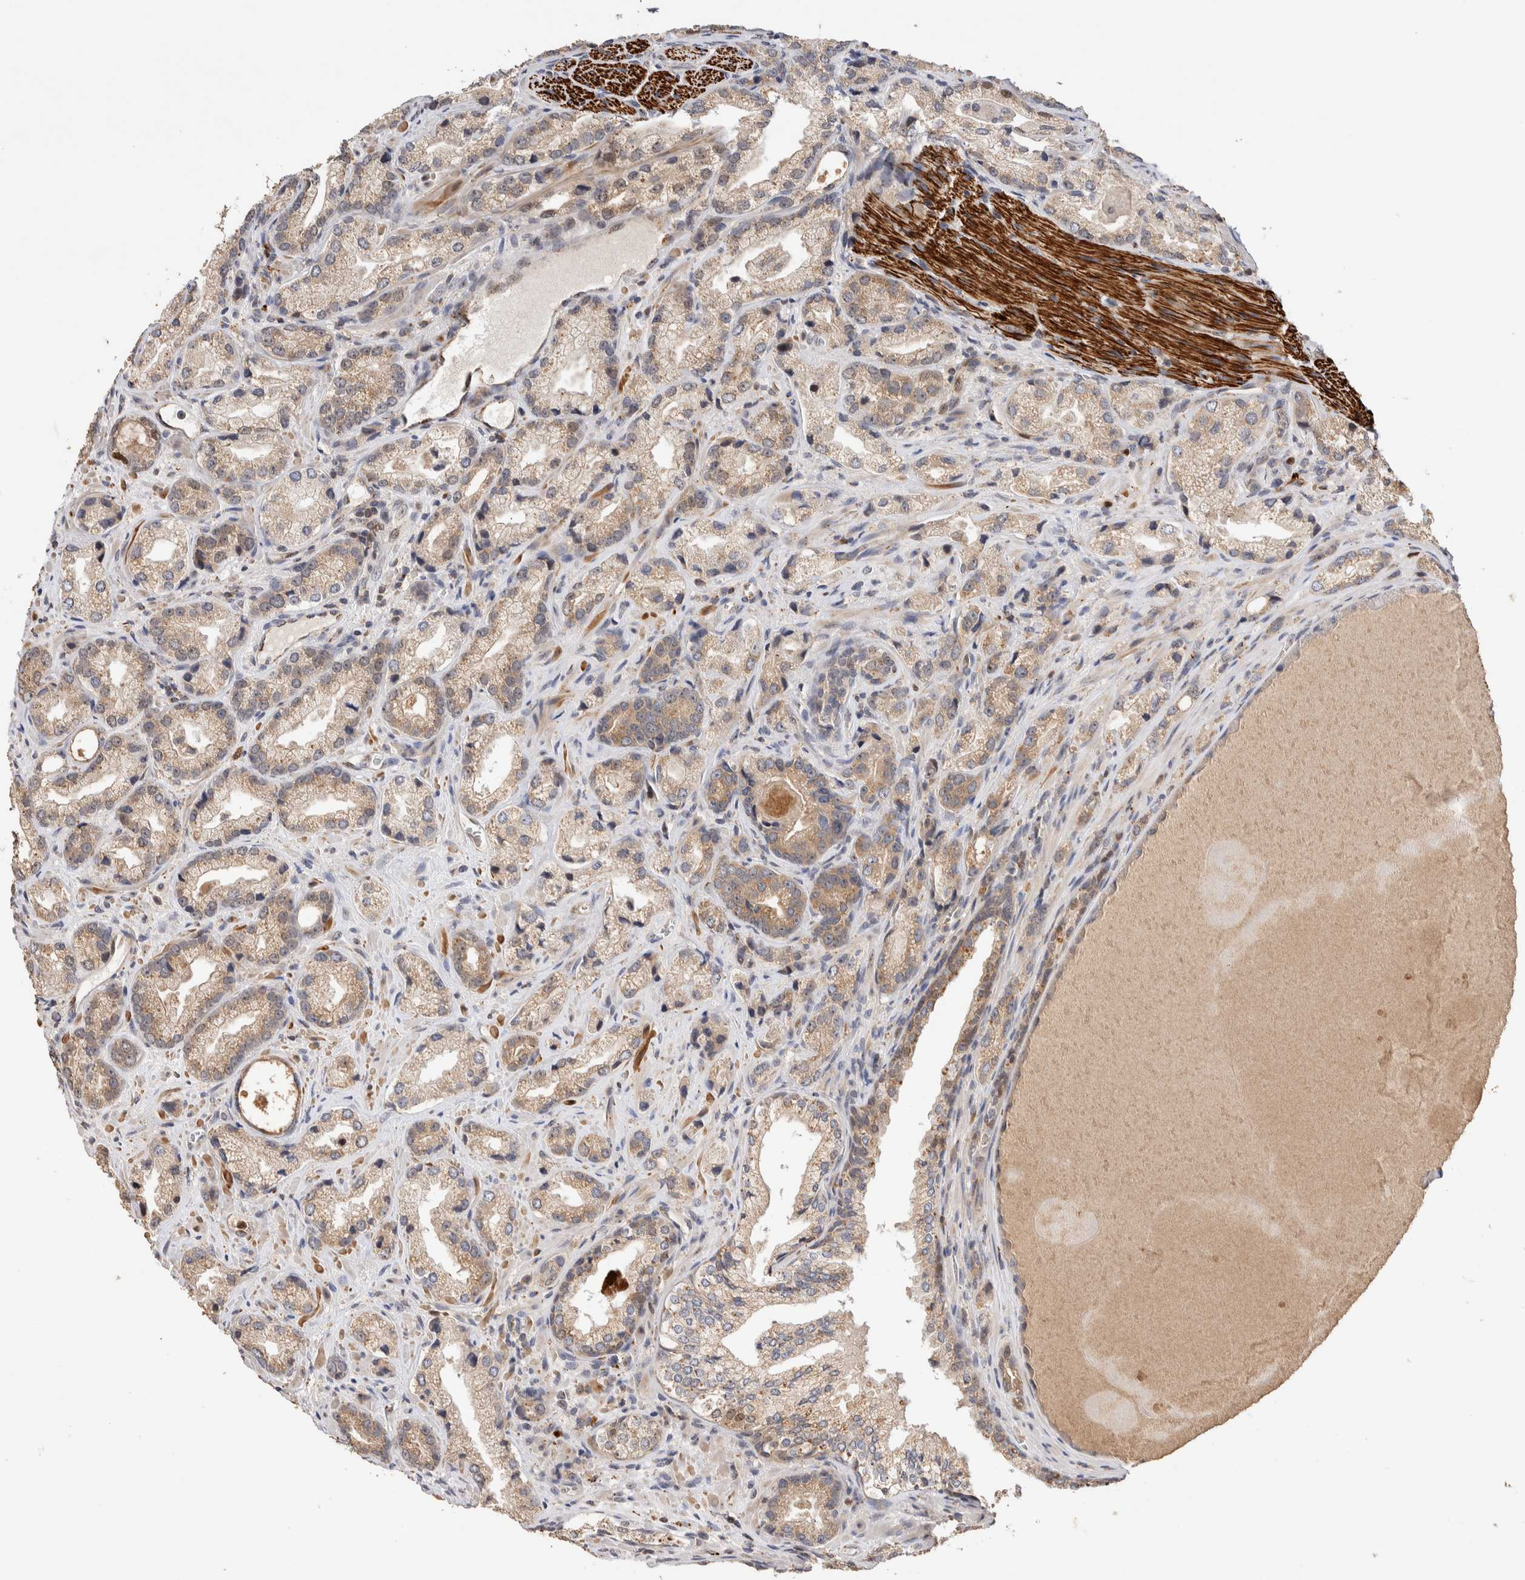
{"staining": {"intensity": "weak", "quantity": ">75%", "location": "cytoplasmic/membranous"}, "tissue": "prostate cancer", "cell_type": "Tumor cells", "image_type": "cancer", "snomed": [{"axis": "morphology", "description": "Adenocarcinoma, High grade"}, {"axis": "topography", "description": "Prostate"}], "caption": "Protein expression analysis of prostate cancer (high-grade adenocarcinoma) demonstrates weak cytoplasmic/membranous staining in about >75% of tumor cells.", "gene": "NSMAF", "patient": {"sex": "male", "age": 63}}